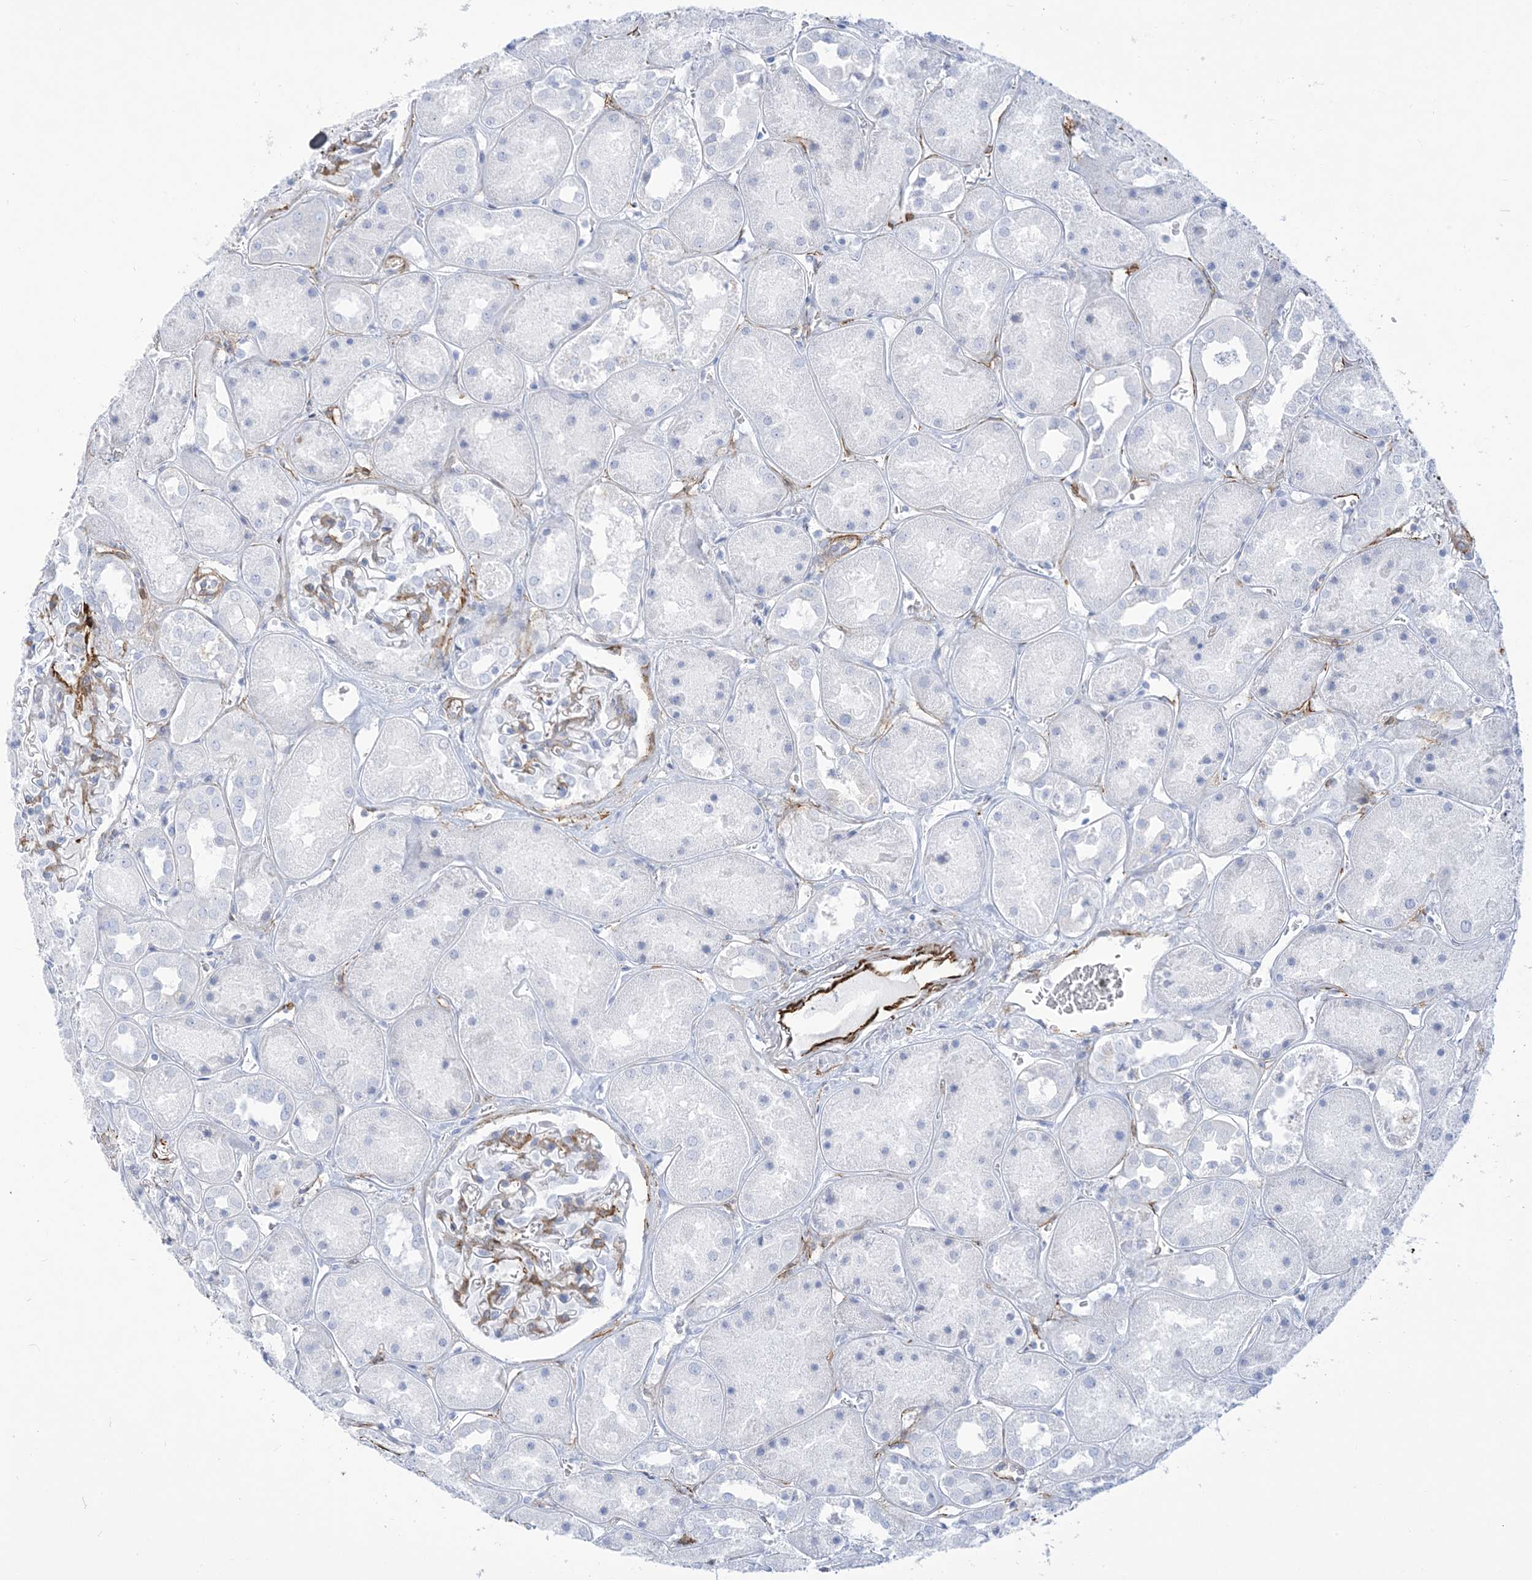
{"staining": {"intensity": "negative", "quantity": "none", "location": "none"}, "tissue": "kidney", "cell_type": "Cells in glomeruli", "image_type": "normal", "snomed": [{"axis": "morphology", "description": "Normal tissue, NOS"}, {"axis": "topography", "description": "Kidney"}], "caption": "This is an immunohistochemistry (IHC) photomicrograph of unremarkable kidney. There is no positivity in cells in glomeruli.", "gene": "B3GNT7", "patient": {"sex": "male", "age": 70}}